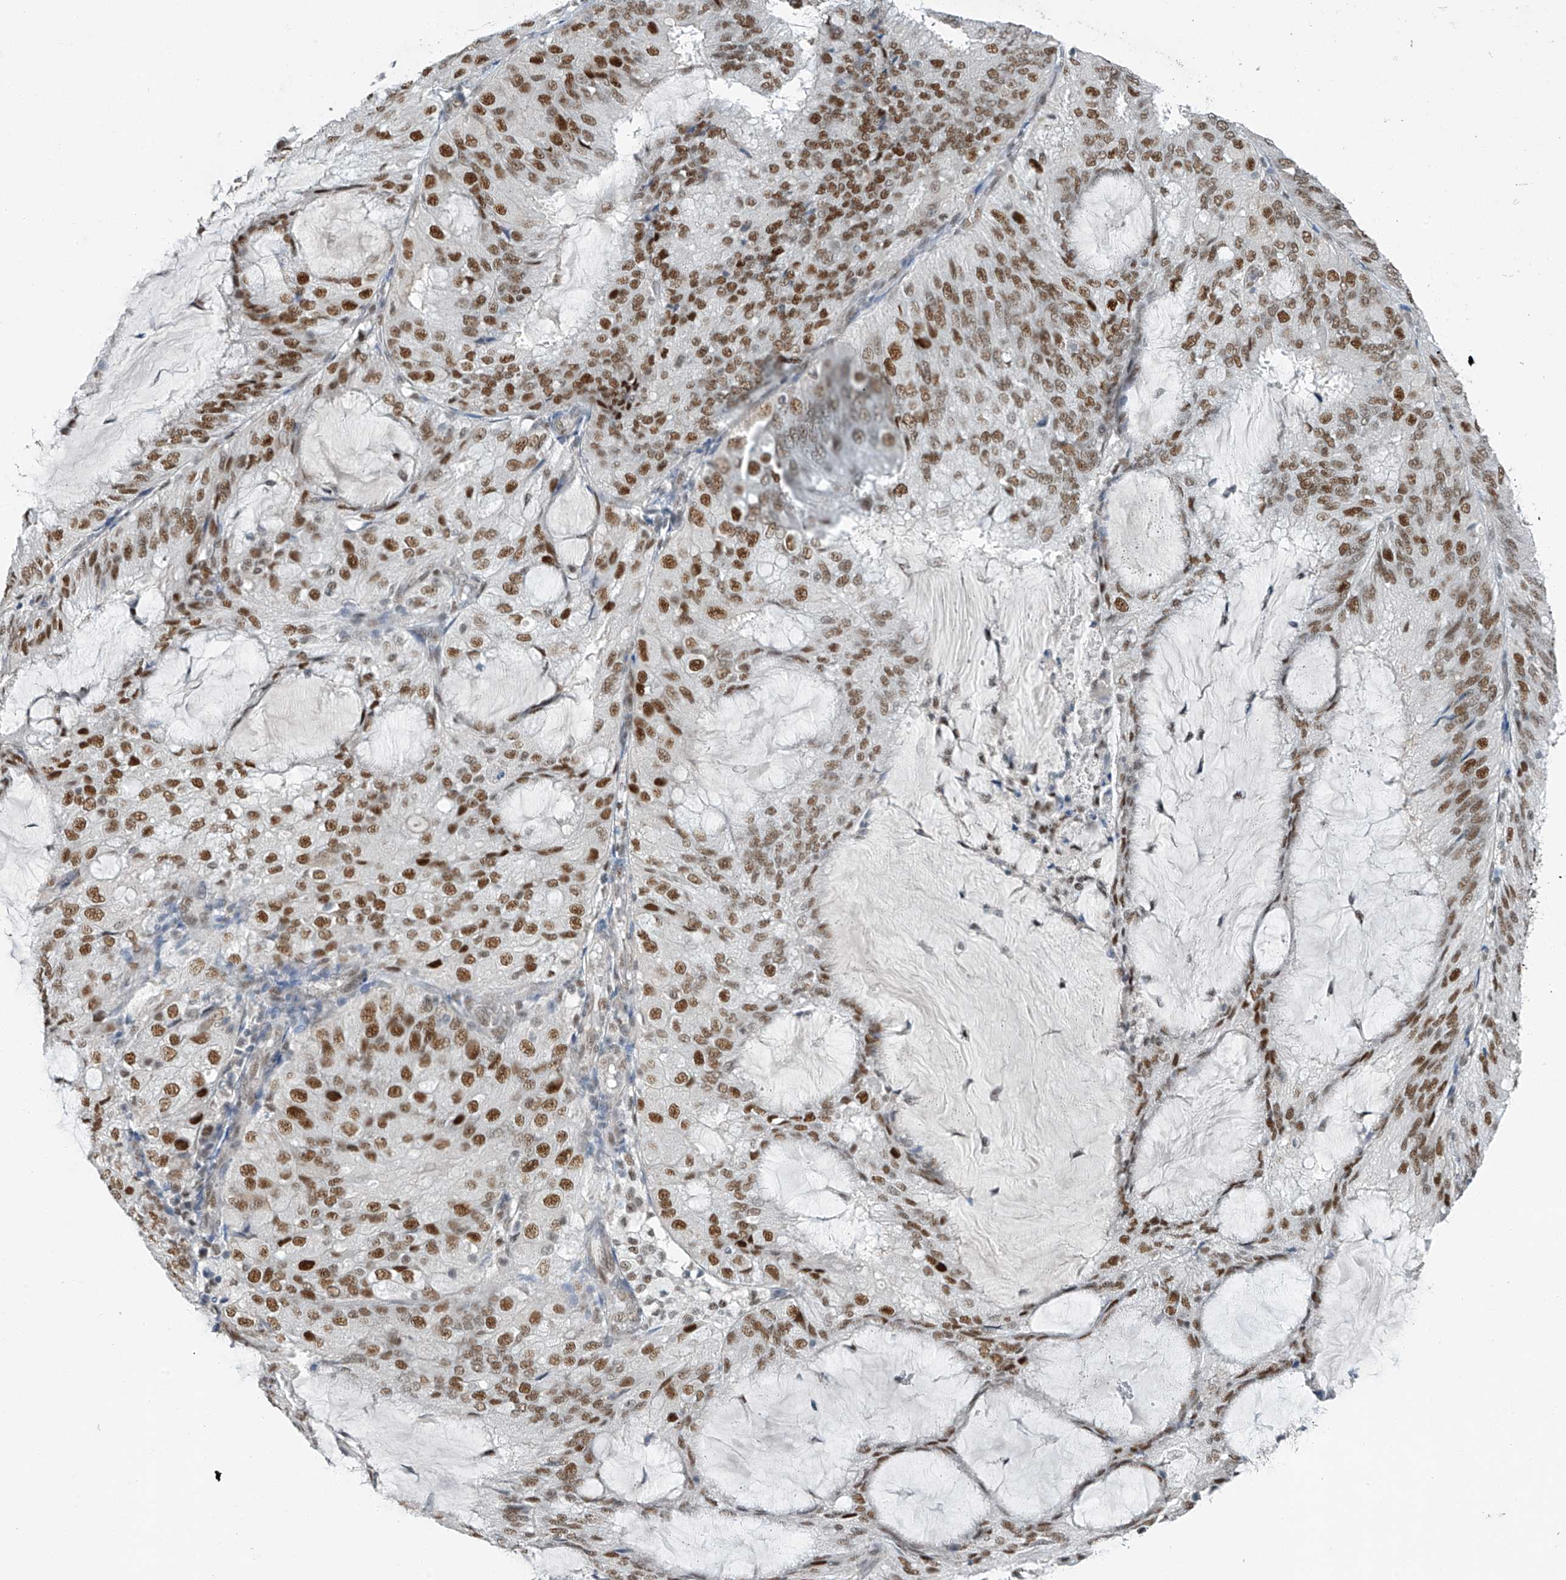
{"staining": {"intensity": "moderate", "quantity": ">75%", "location": "nuclear"}, "tissue": "endometrial cancer", "cell_type": "Tumor cells", "image_type": "cancer", "snomed": [{"axis": "morphology", "description": "Adenocarcinoma, NOS"}, {"axis": "topography", "description": "Endometrium"}], "caption": "Adenocarcinoma (endometrial) was stained to show a protein in brown. There is medium levels of moderate nuclear expression in about >75% of tumor cells.", "gene": "TAF8", "patient": {"sex": "female", "age": 81}}